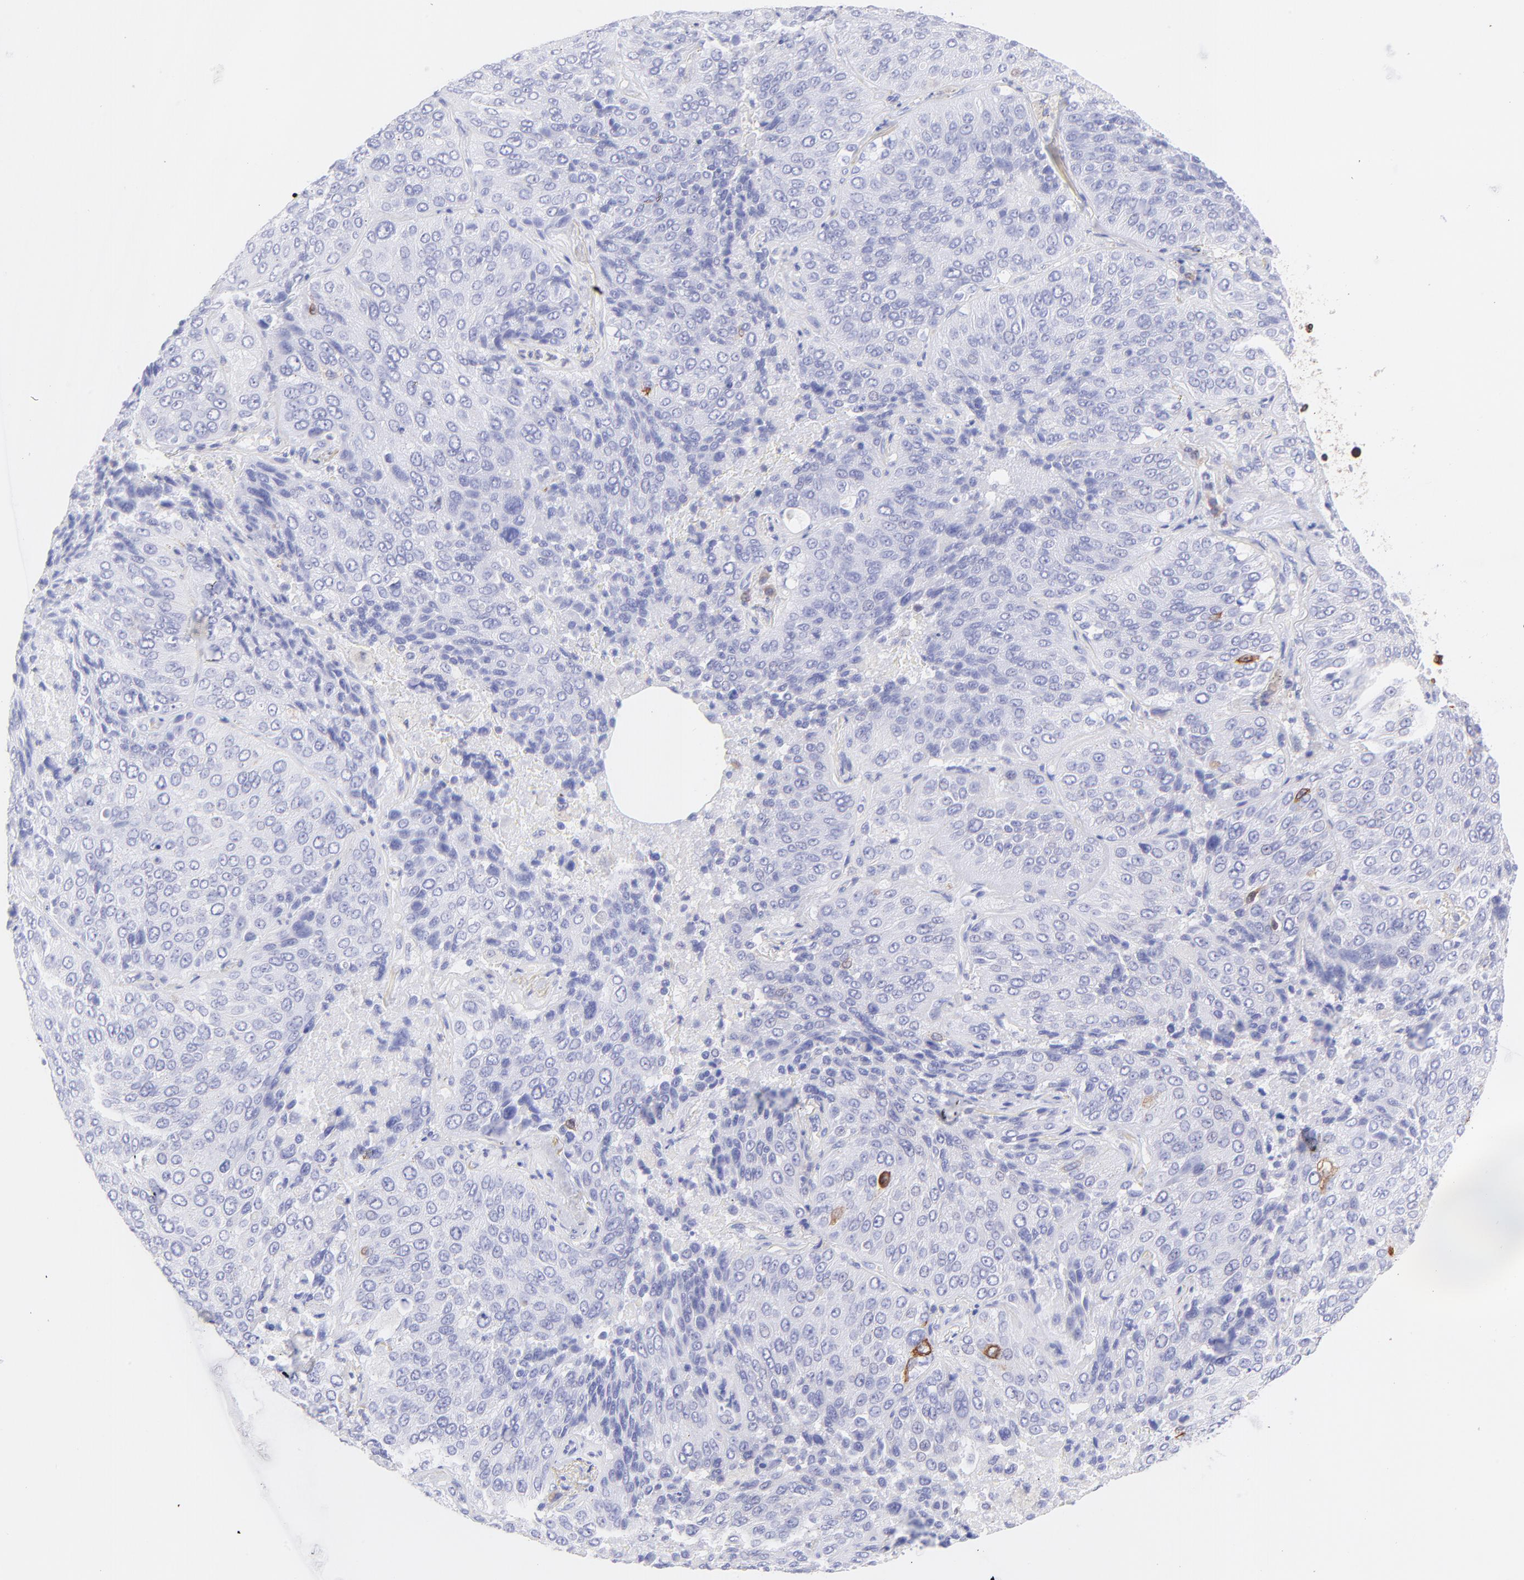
{"staining": {"intensity": "moderate", "quantity": "<25%", "location": "cytoplasmic/membranous"}, "tissue": "lung cancer", "cell_type": "Tumor cells", "image_type": "cancer", "snomed": [{"axis": "morphology", "description": "Squamous cell carcinoma, NOS"}, {"axis": "topography", "description": "Lung"}], "caption": "Brown immunohistochemical staining in lung cancer (squamous cell carcinoma) displays moderate cytoplasmic/membranous positivity in about <25% of tumor cells.", "gene": "IRAG2", "patient": {"sex": "male", "age": 54}}